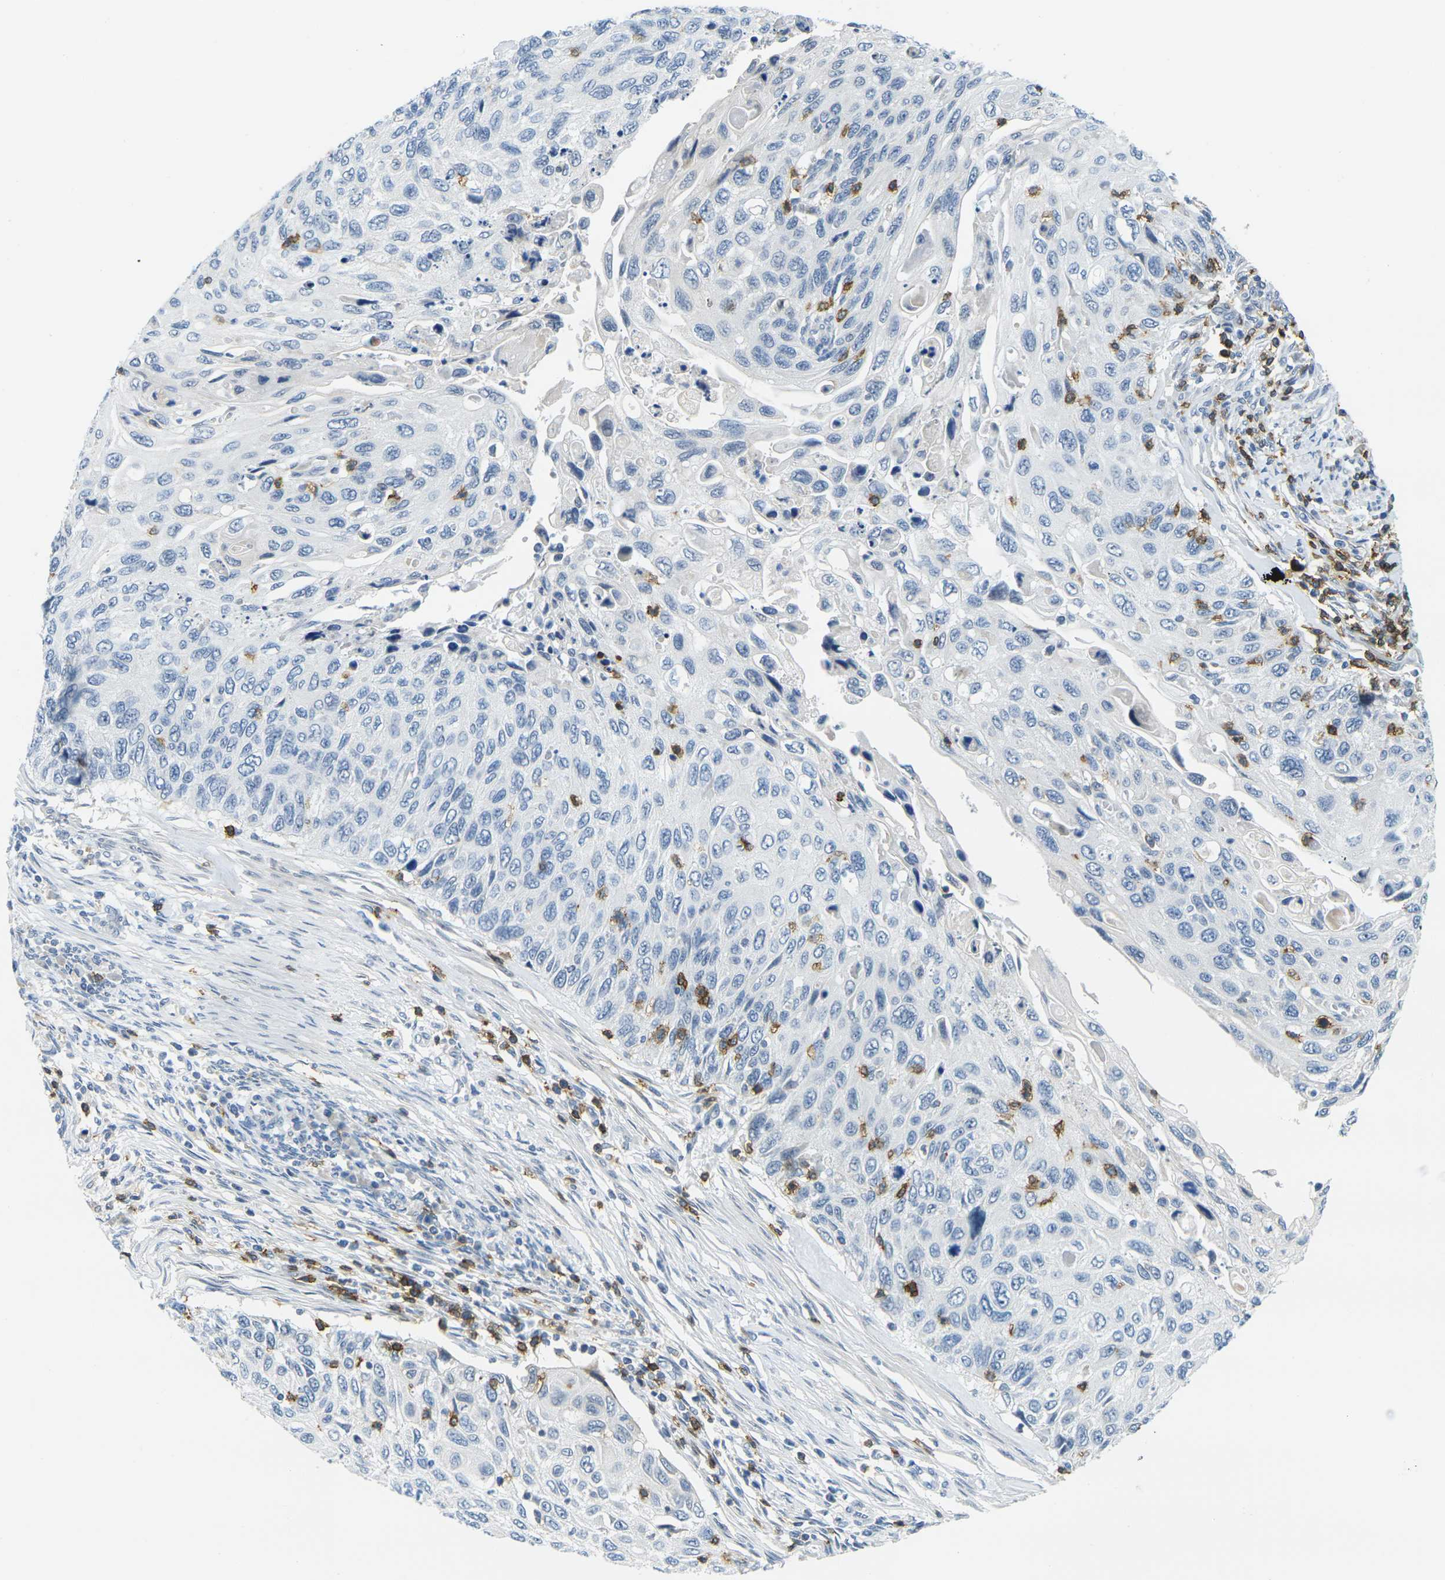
{"staining": {"intensity": "negative", "quantity": "none", "location": "none"}, "tissue": "cervical cancer", "cell_type": "Tumor cells", "image_type": "cancer", "snomed": [{"axis": "morphology", "description": "Squamous cell carcinoma, NOS"}, {"axis": "topography", "description": "Cervix"}], "caption": "A histopathology image of cervical cancer (squamous cell carcinoma) stained for a protein displays no brown staining in tumor cells. (DAB immunohistochemistry (IHC) visualized using brightfield microscopy, high magnification).", "gene": "CD3D", "patient": {"sex": "female", "age": 70}}